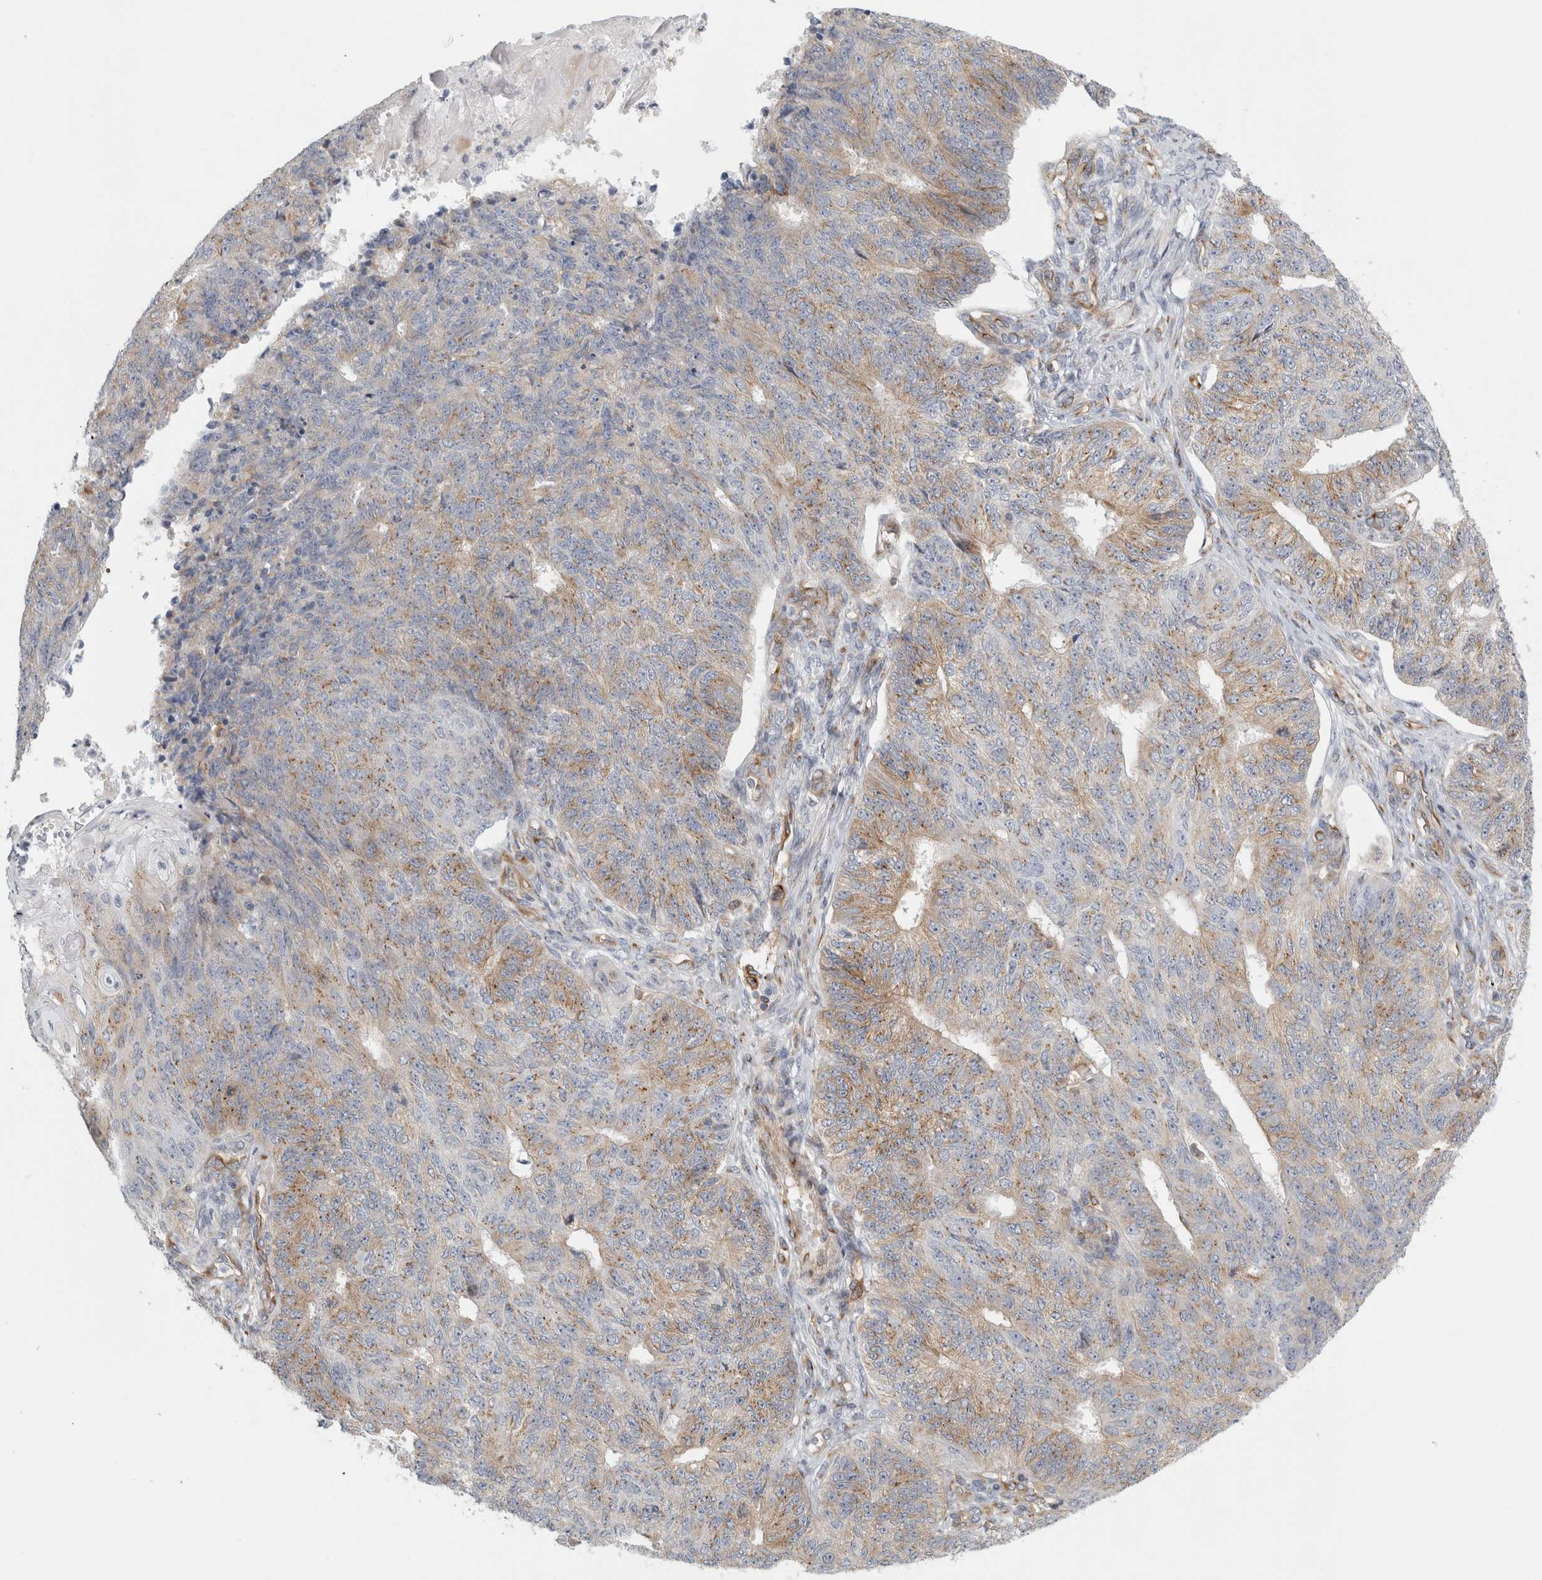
{"staining": {"intensity": "weak", "quantity": ">75%", "location": "cytoplasmic/membranous"}, "tissue": "endometrial cancer", "cell_type": "Tumor cells", "image_type": "cancer", "snomed": [{"axis": "morphology", "description": "Adenocarcinoma, NOS"}, {"axis": "topography", "description": "Endometrium"}], "caption": "High-power microscopy captured an immunohistochemistry micrograph of endometrial adenocarcinoma, revealing weak cytoplasmic/membranous positivity in approximately >75% of tumor cells. Nuclei are stained in blue.", "gene": "PEX6", "patient": {"sex": "female", "age": 32}}